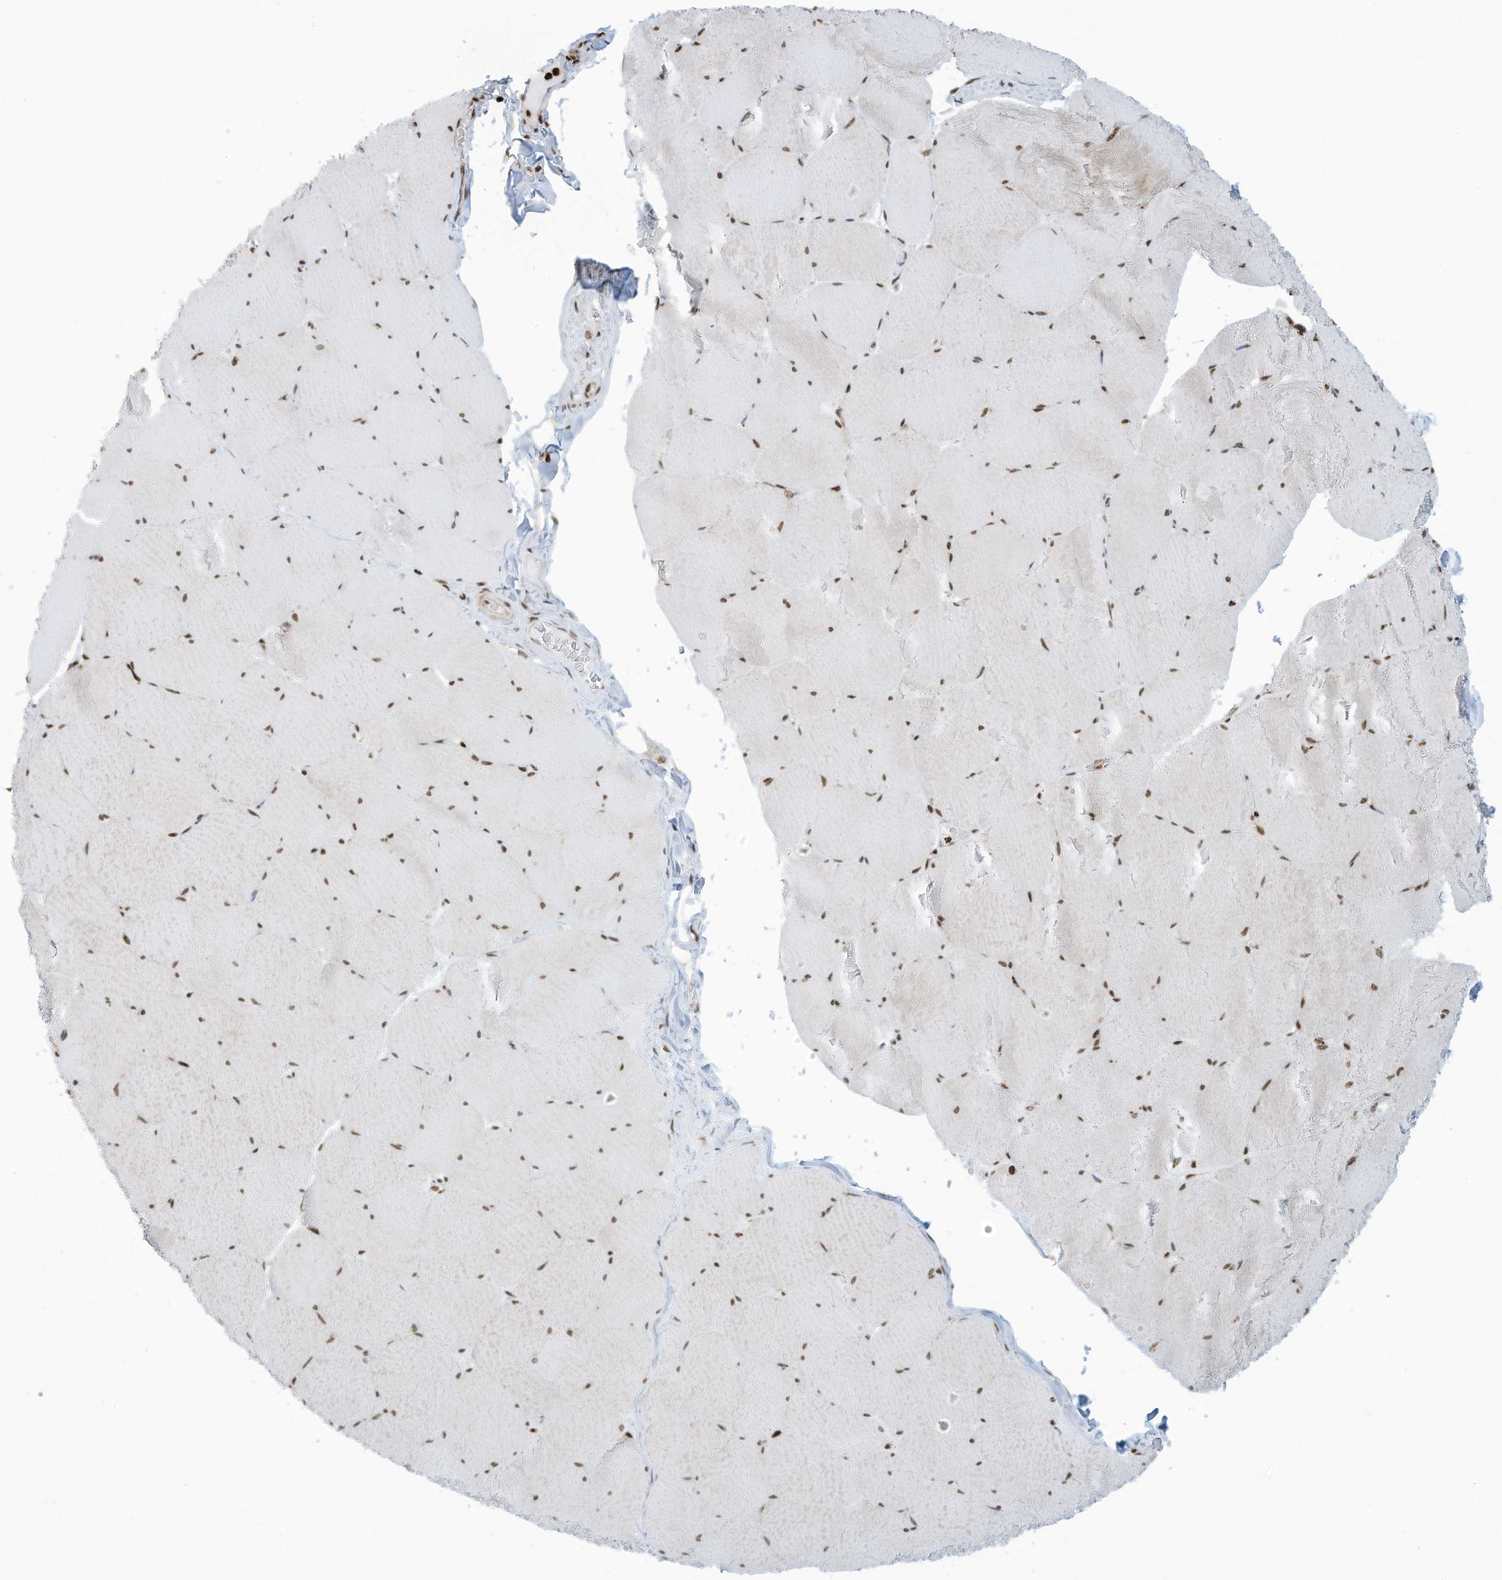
{"staining": {"intensity": "moderate", "quantity": "25%-75%", "location": "nuclear"}, "tissue": "skeletal muscle", "cell_type": "Myocytes", "image_type": "normal", "snomed": [{"axis": "morphology", "description": "Normal tissue, NOS"}, {"axis": "topography", "description": "Skeletal muscle"}, {"axis": "topography", "description": "Head-Neck"}], "caption": "This micrograph demonstrates immunohistochemistry (IHC) staining of unremarkable skeletal muscle, with medium moderate nuclear staining in approximately 25%-75% of myocytes.", "gene": "ADI1", "patient": {"sex": "male", "age": 66}}